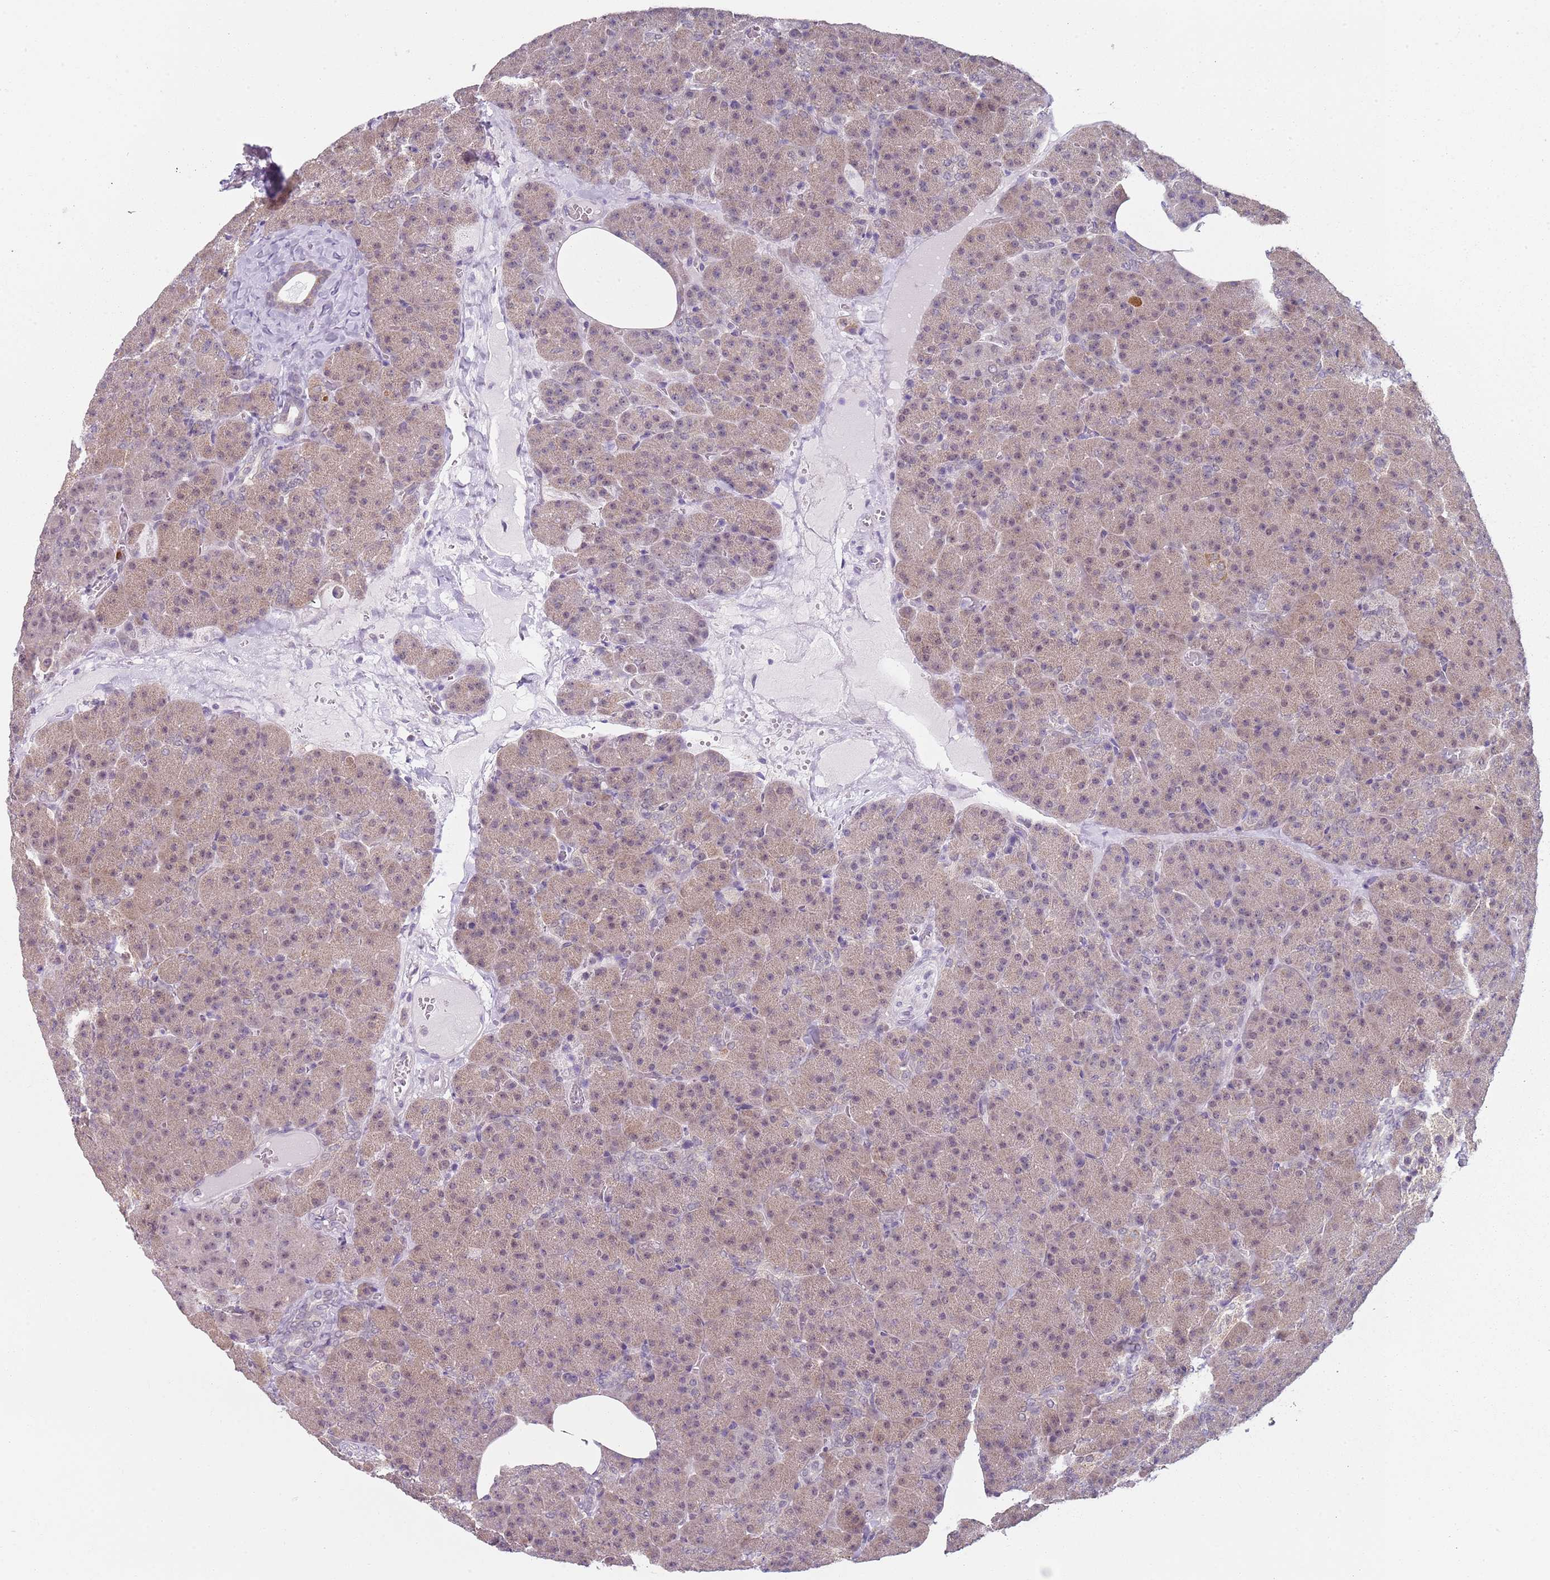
{"staining": {"intensity": "moderate", "quantity": "<25%", "location": "cytoplasmic/membranous"}, "tissue": "pancreas", "cell_type": "Exocrine glandular cells", "image_type": "normal", "snomed": [{"axis": "morphology", "description": "Normal tissue, NOS"}, {"axis": "morphology", "description": "Carcinoid, malignant, NOS"}, {"axis": "topography", "description": "Pancreas"}], "caption": "This image demonstrates immunohistochemistry (IHC) staining of benign human pancreas, with low moderate cytoplasmic/membranous expression in about <25% of exocrine glandular cells.", "gene": "SMARCAL1", "patient": {"sex": "female", "age": 35}}